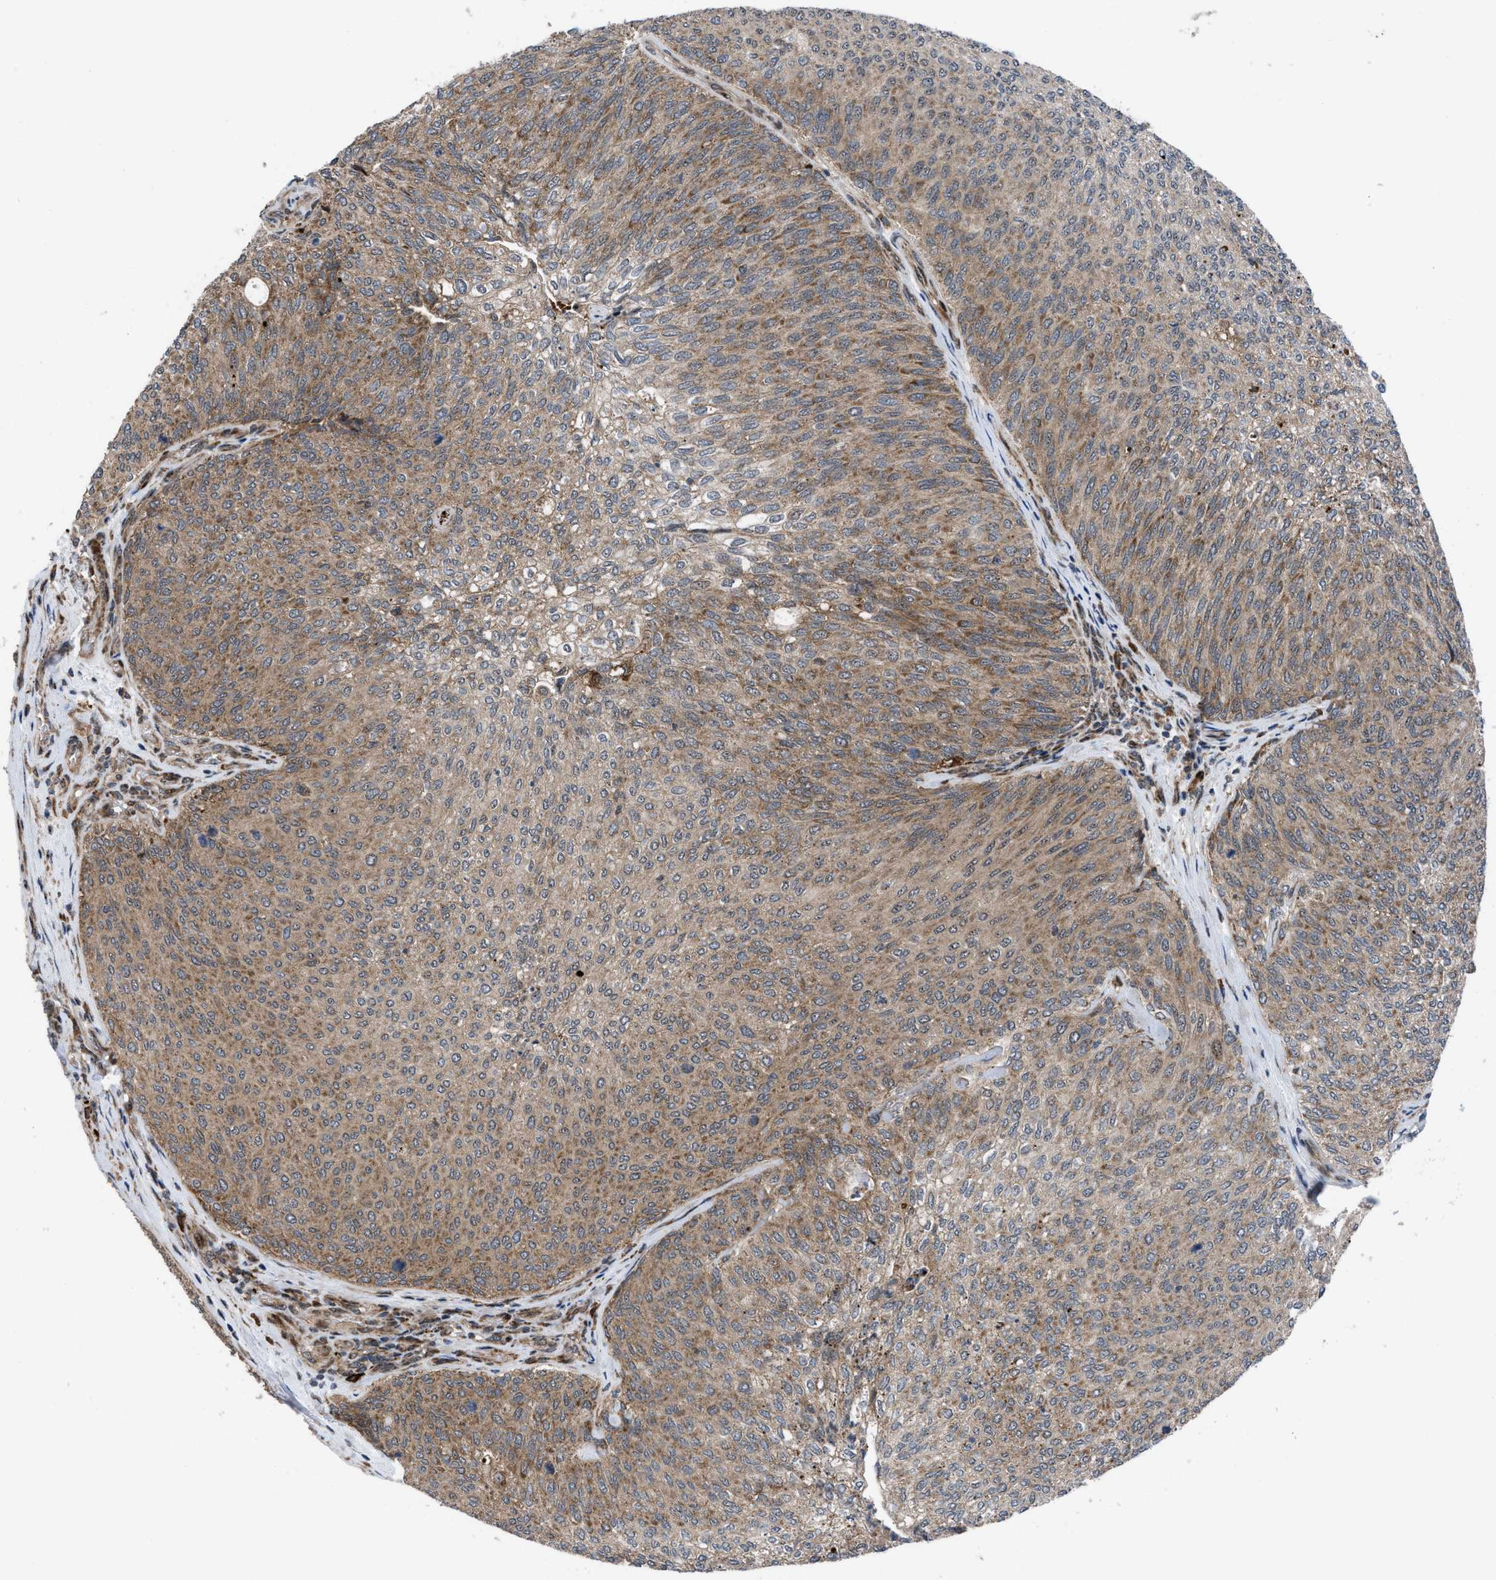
{"staining": {"intensity": "moderate", "quantity": ">75%", "location": "cytoplasmic/membranous"}, "tissue": "urothelial cancer", "cell_type": "Tumor cells", "image_type": "cancer", "snomed": [{"axis": "morphology", "description": "Urothelial carcinoma, Low grade"}, {"axis": "topography", "description": "Urinary bladder"}], "caption": "This histopathology image shows urothelial cancer stained with immunohistochemistry (IHC) to label a protein in brown. The cytoplasmic/membranous of tumor cells show moderate positivity for the protein. Nuclei are counter-stained blue.", "gene": "AP3M2", "patient": {"sex": "female", "age": 79}}